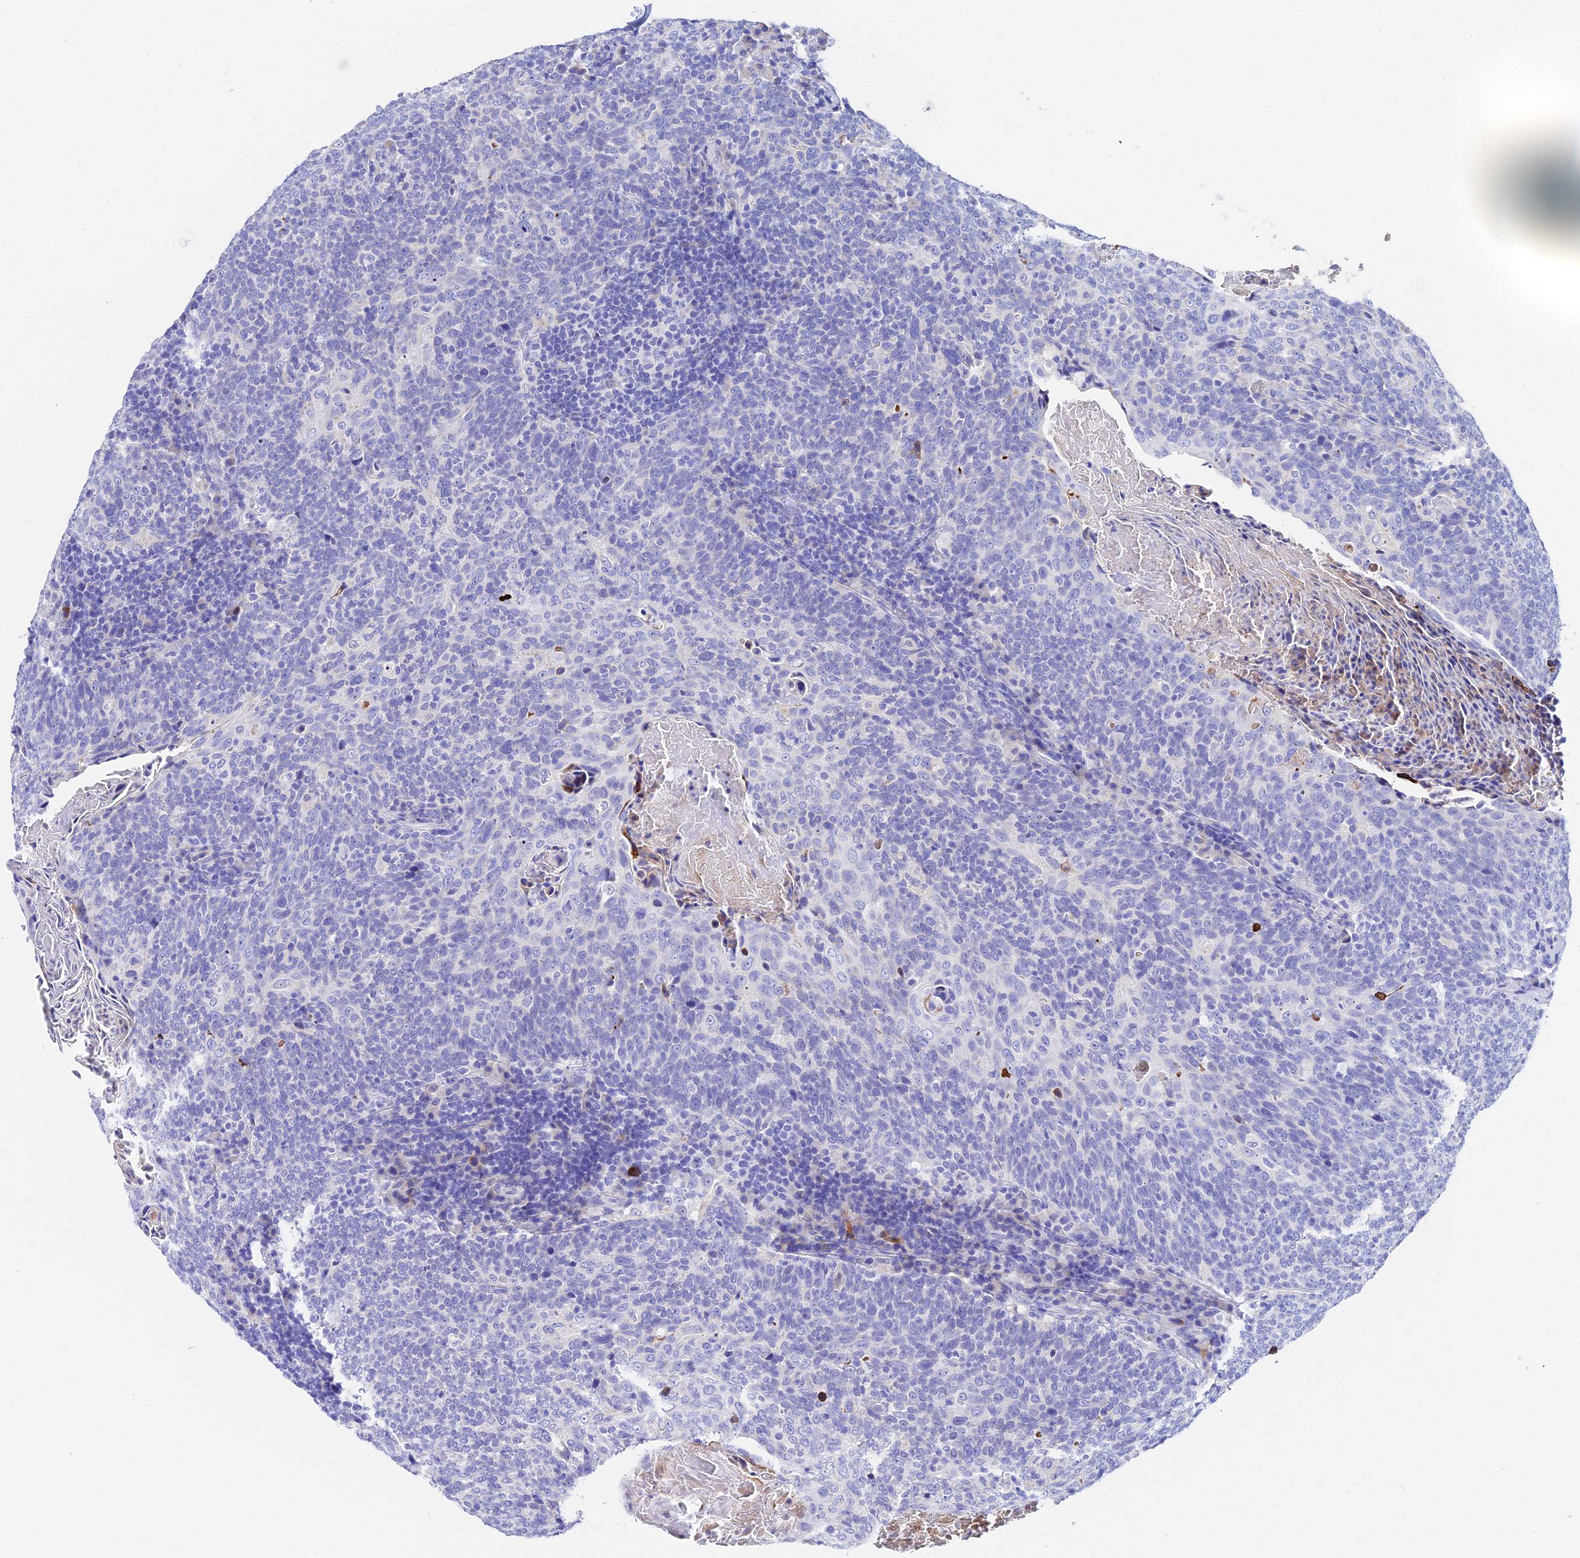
{"staining": {"intensity": "negative", "quantity": "none", "location": "none"}, "tissue": "head and neck cancer", "cell_type": "Tumor cells", "image_type": "cancer", "snomed": [{"axis": "morphology", "description": "Squamous cell carcinoma, NOS"}, {"axis": "morphology", "description": "Squamous cell carcinoma, metastatic, NOS"}, {"axis": "topography", "description": "Lymph node"}, {"axis": "topography", "description": "Head-Neck"}], "caption": "Tumor cells show no significant protein positivity in metastatic squamous cell carcinoma (head and neck). Nuclei are stained in blue.", "gene": "CEP41", "patient": {"sex": "male", "age": 62}}